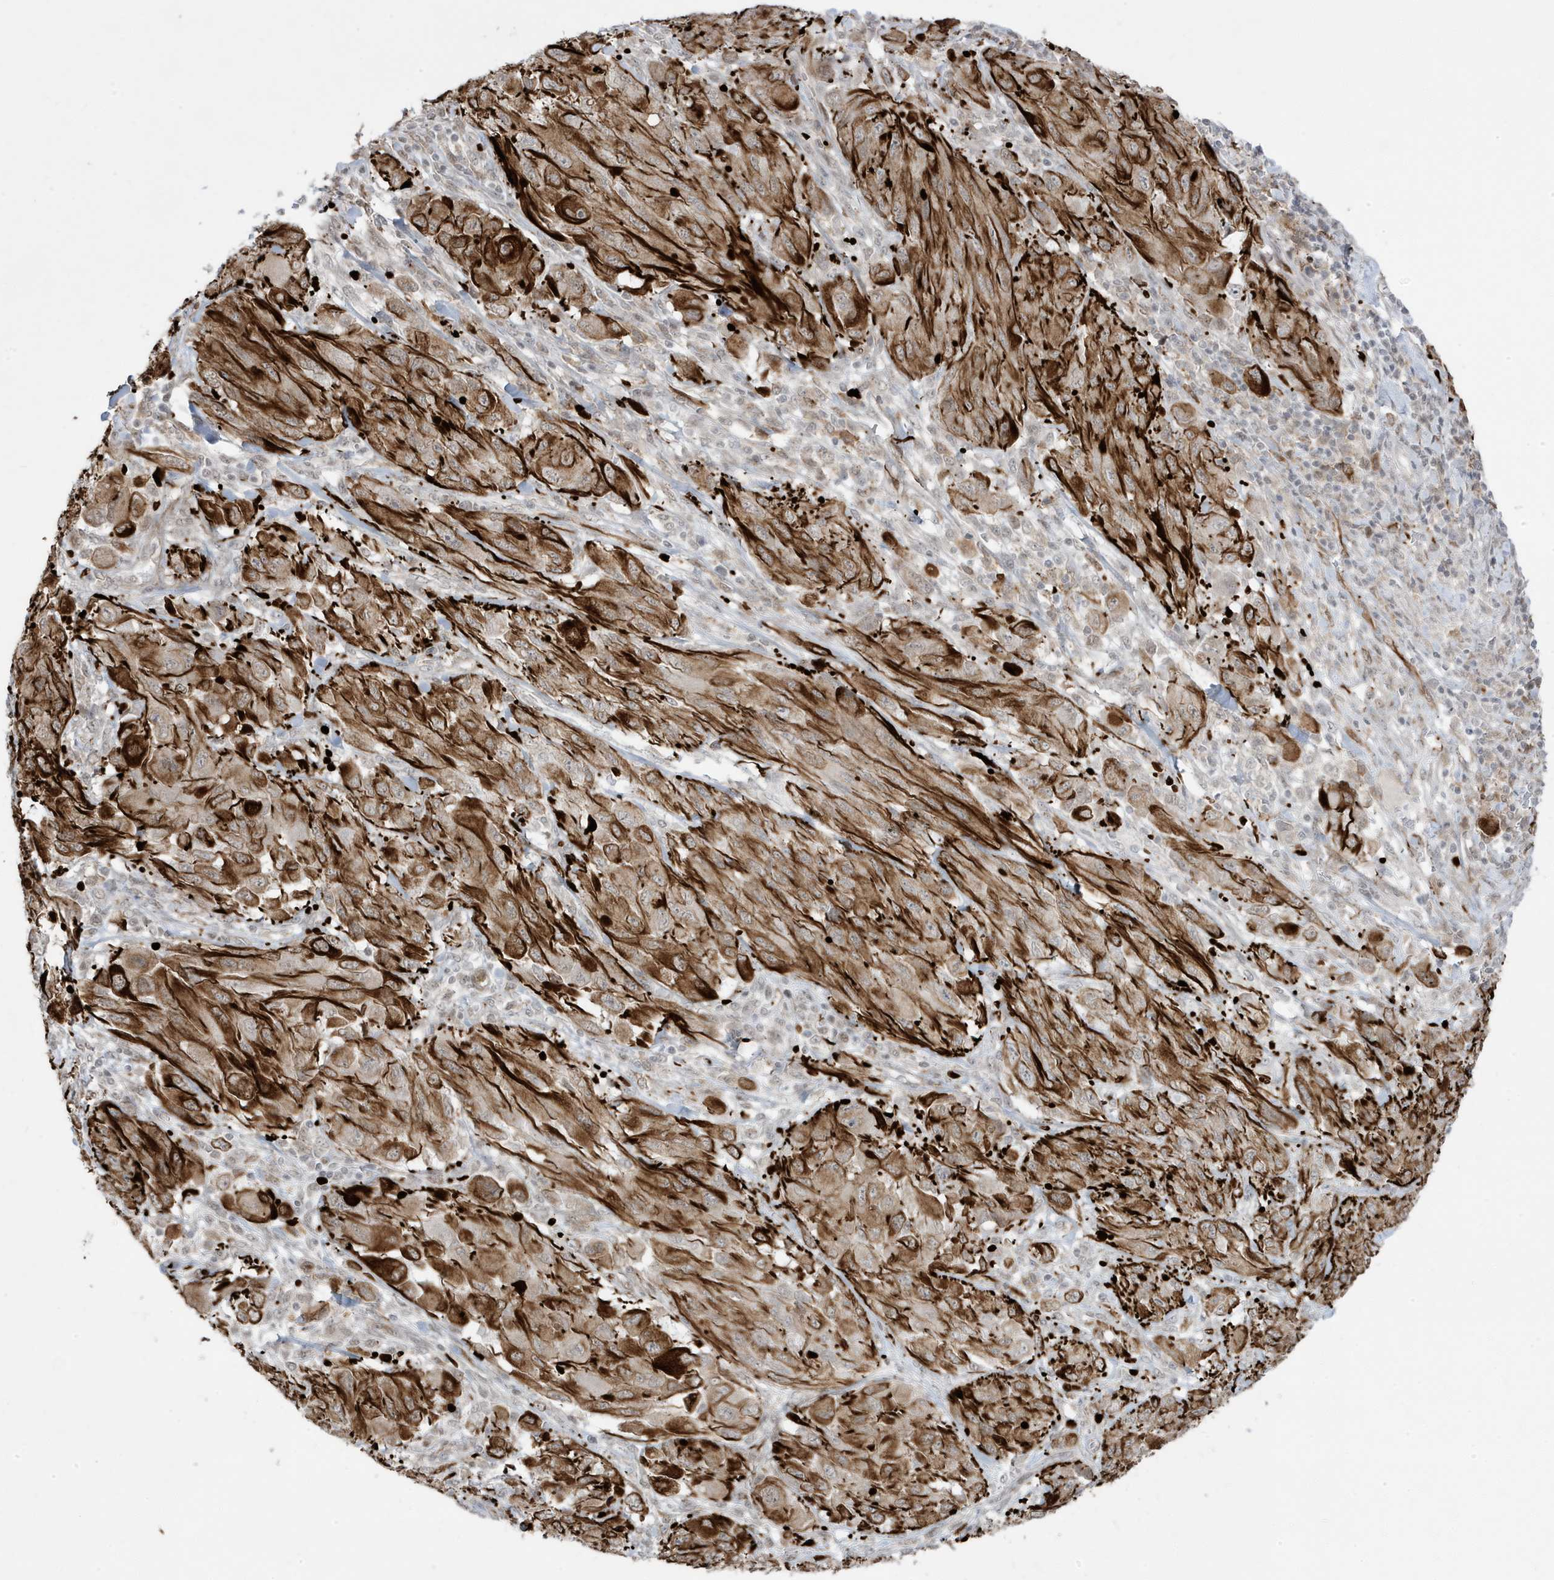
{"staining": {"intensity": "strong", "quantity": "25%-75%", "location": "cytoplasmic/membranous"}, "tissue": "melanoma", "cell_type": "Tumor cells", "image_type": "cancer", "snomed": [{"axis": "morphology", "description": "Malignant melanoma, NOS"}, {"axis": "topography", "description": "Skin"}], "caption": "Brown immunohistochemical staining in human malignant melanoma reveals strong cytoplasmic/membranous positivity in about 25%-75% of tumor cells.", "gene": "ADAMTSL3", "patient": {"sex": "female", "age": 91}}